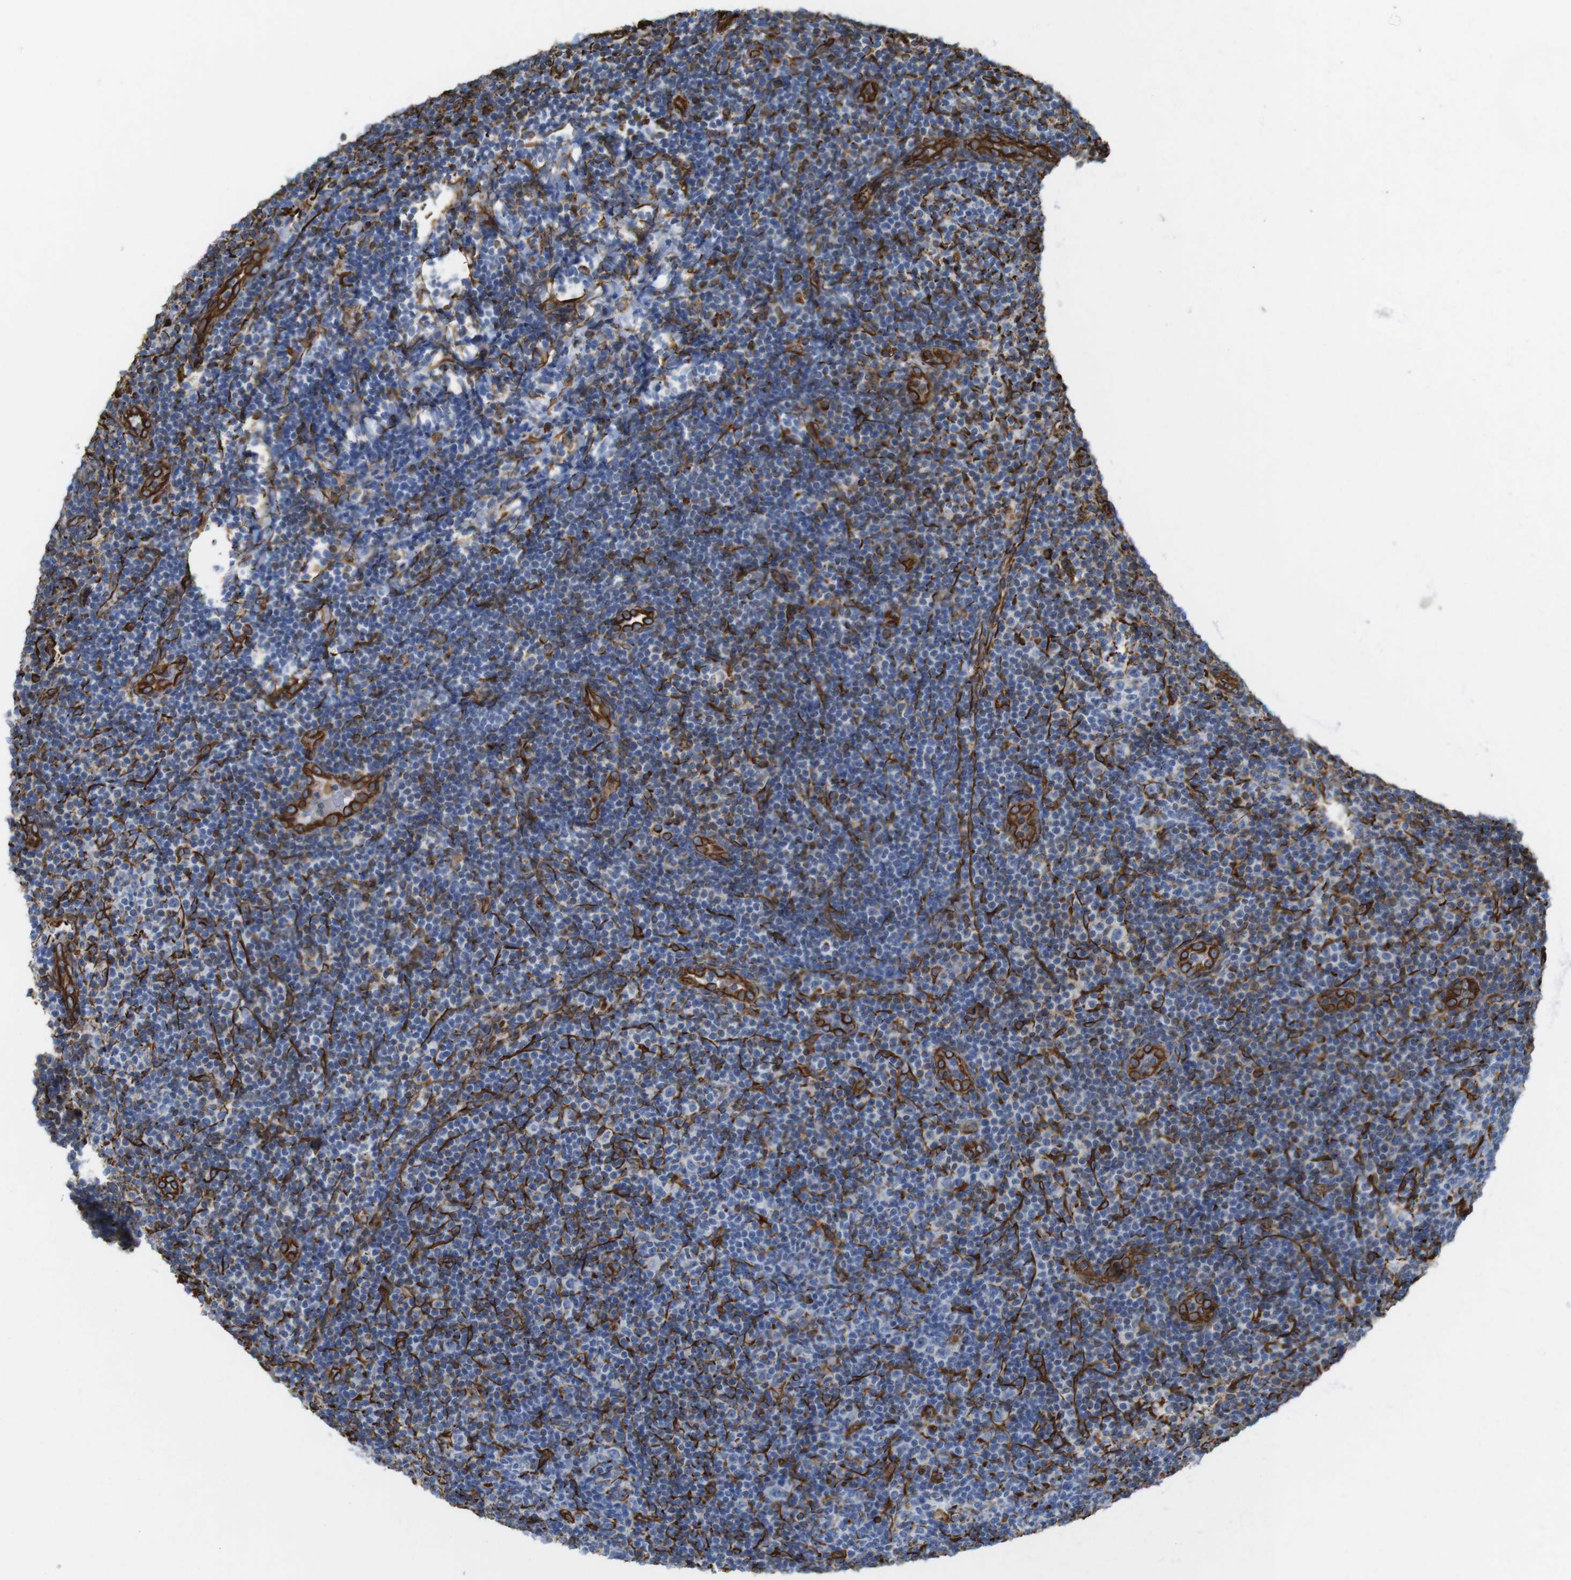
{"staining": {"intensity": "negative", "quantity": "none", "location": "none"}, "tissue": "lymphoma", "cell_type": "Tumor cells", "image_type": "cancer", "snomed": [{"axis": "morphology", "description": "Malignant lymphoma, non-Hodgkin's type, Low grade"}, {"axis": "topography", "description": "Lymph node"}], "caption": "Immunohistochemistry (IHC) image of human lymphoma stained for a protein (brown), which reveals no staining in tumor cells.", "gene": "RALGPS1", "patient": {"sex": "male", "age": 83}}